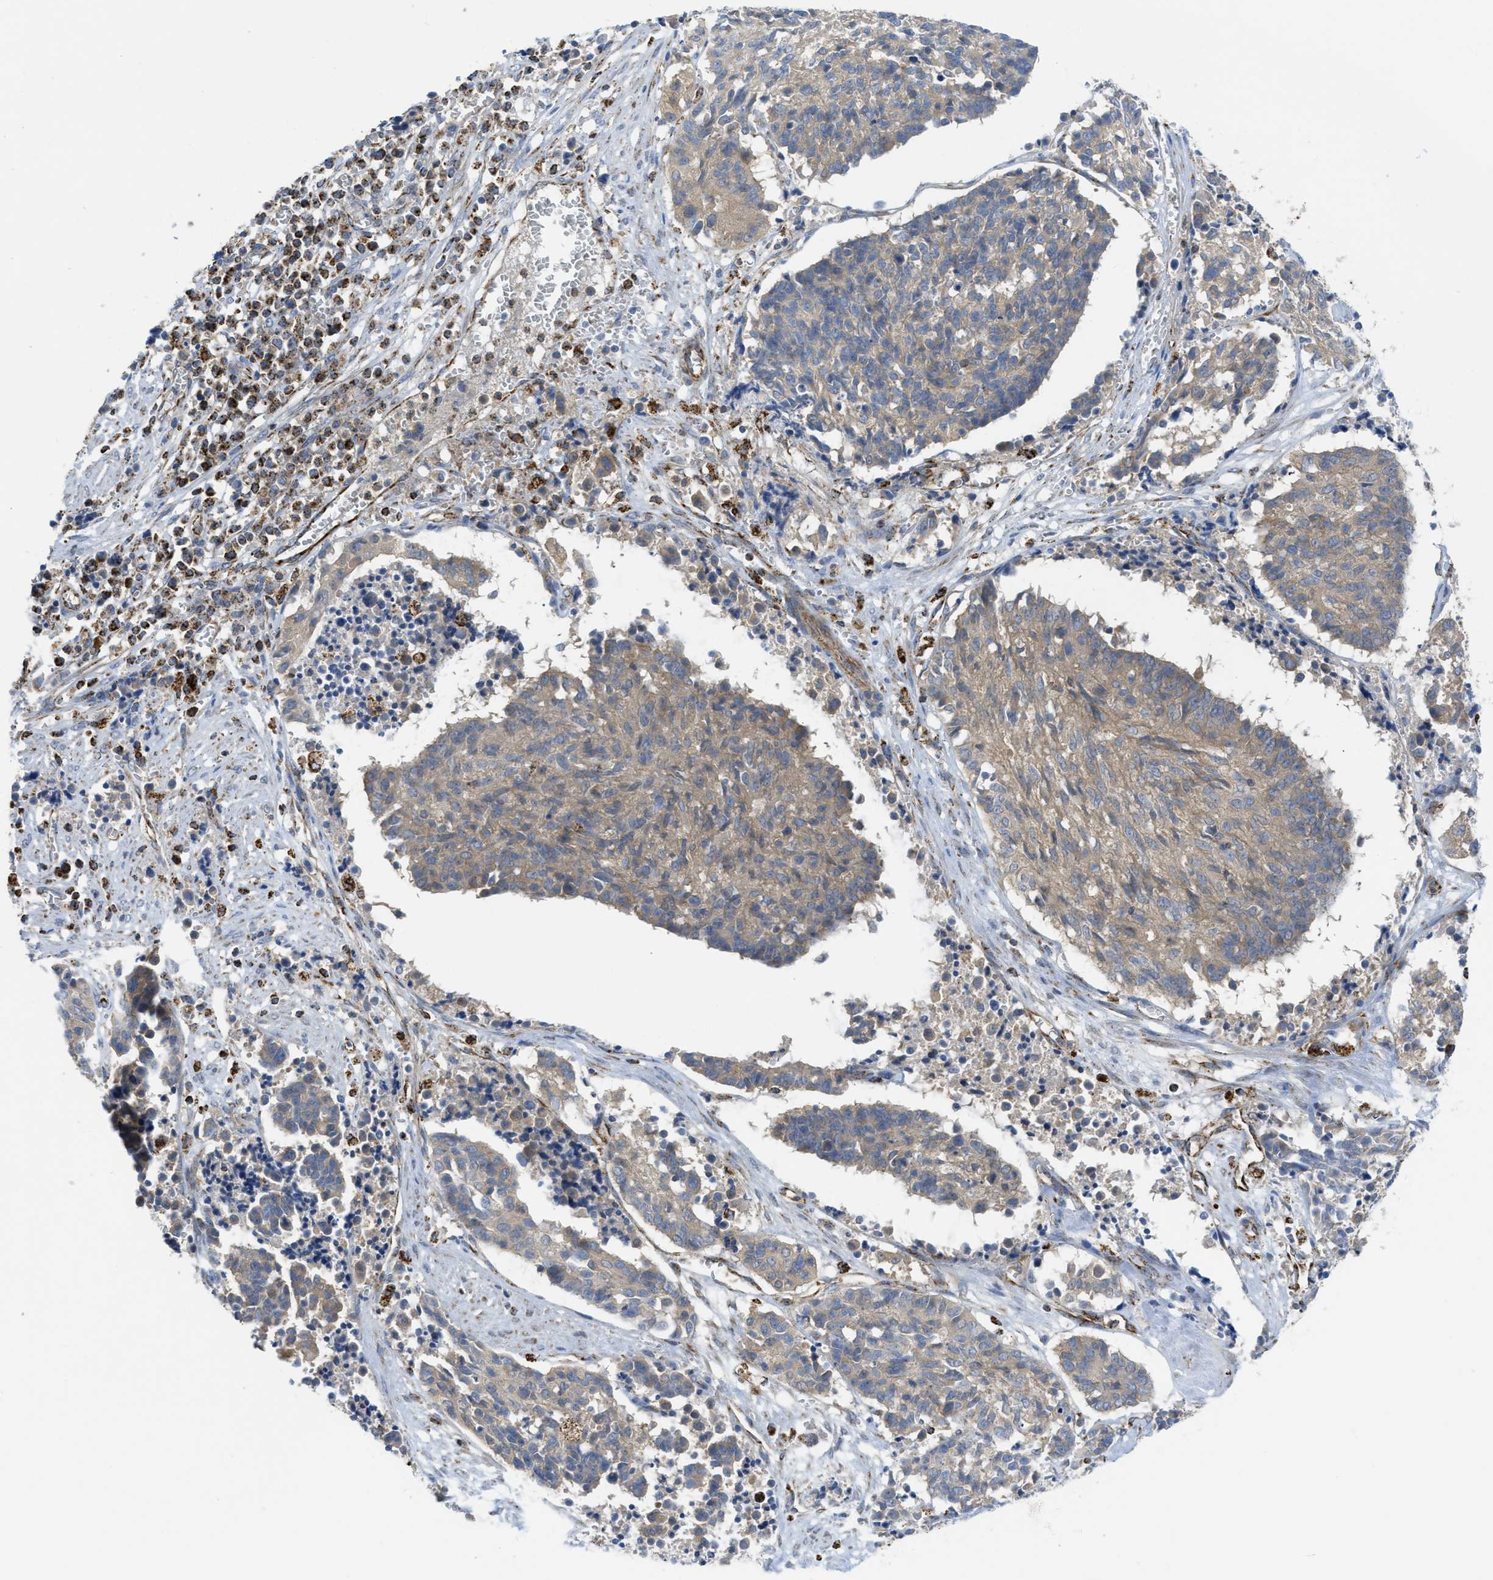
{"staining": {"intensity": "weak", "quantity": ">75%", "location": "cytoplasmic/membranous"}, "tissue": "cervical cancer", "cell_type": "Tumor cells", "image_type": "cancer", "snomed": [{"axis": "morphology", "description": "Squamous cell carcinoma, NOS"}, {"axis": "topography", "description": "Cervix"}], "caption": "About >75% of tumor cells in cervical cancer exhibit weak cytoplasmic/membranous protein staining as visualized by brown immunohistochemical staining.", "gene": "SQOR", "patient": {"sex": "female", "age": 35}}